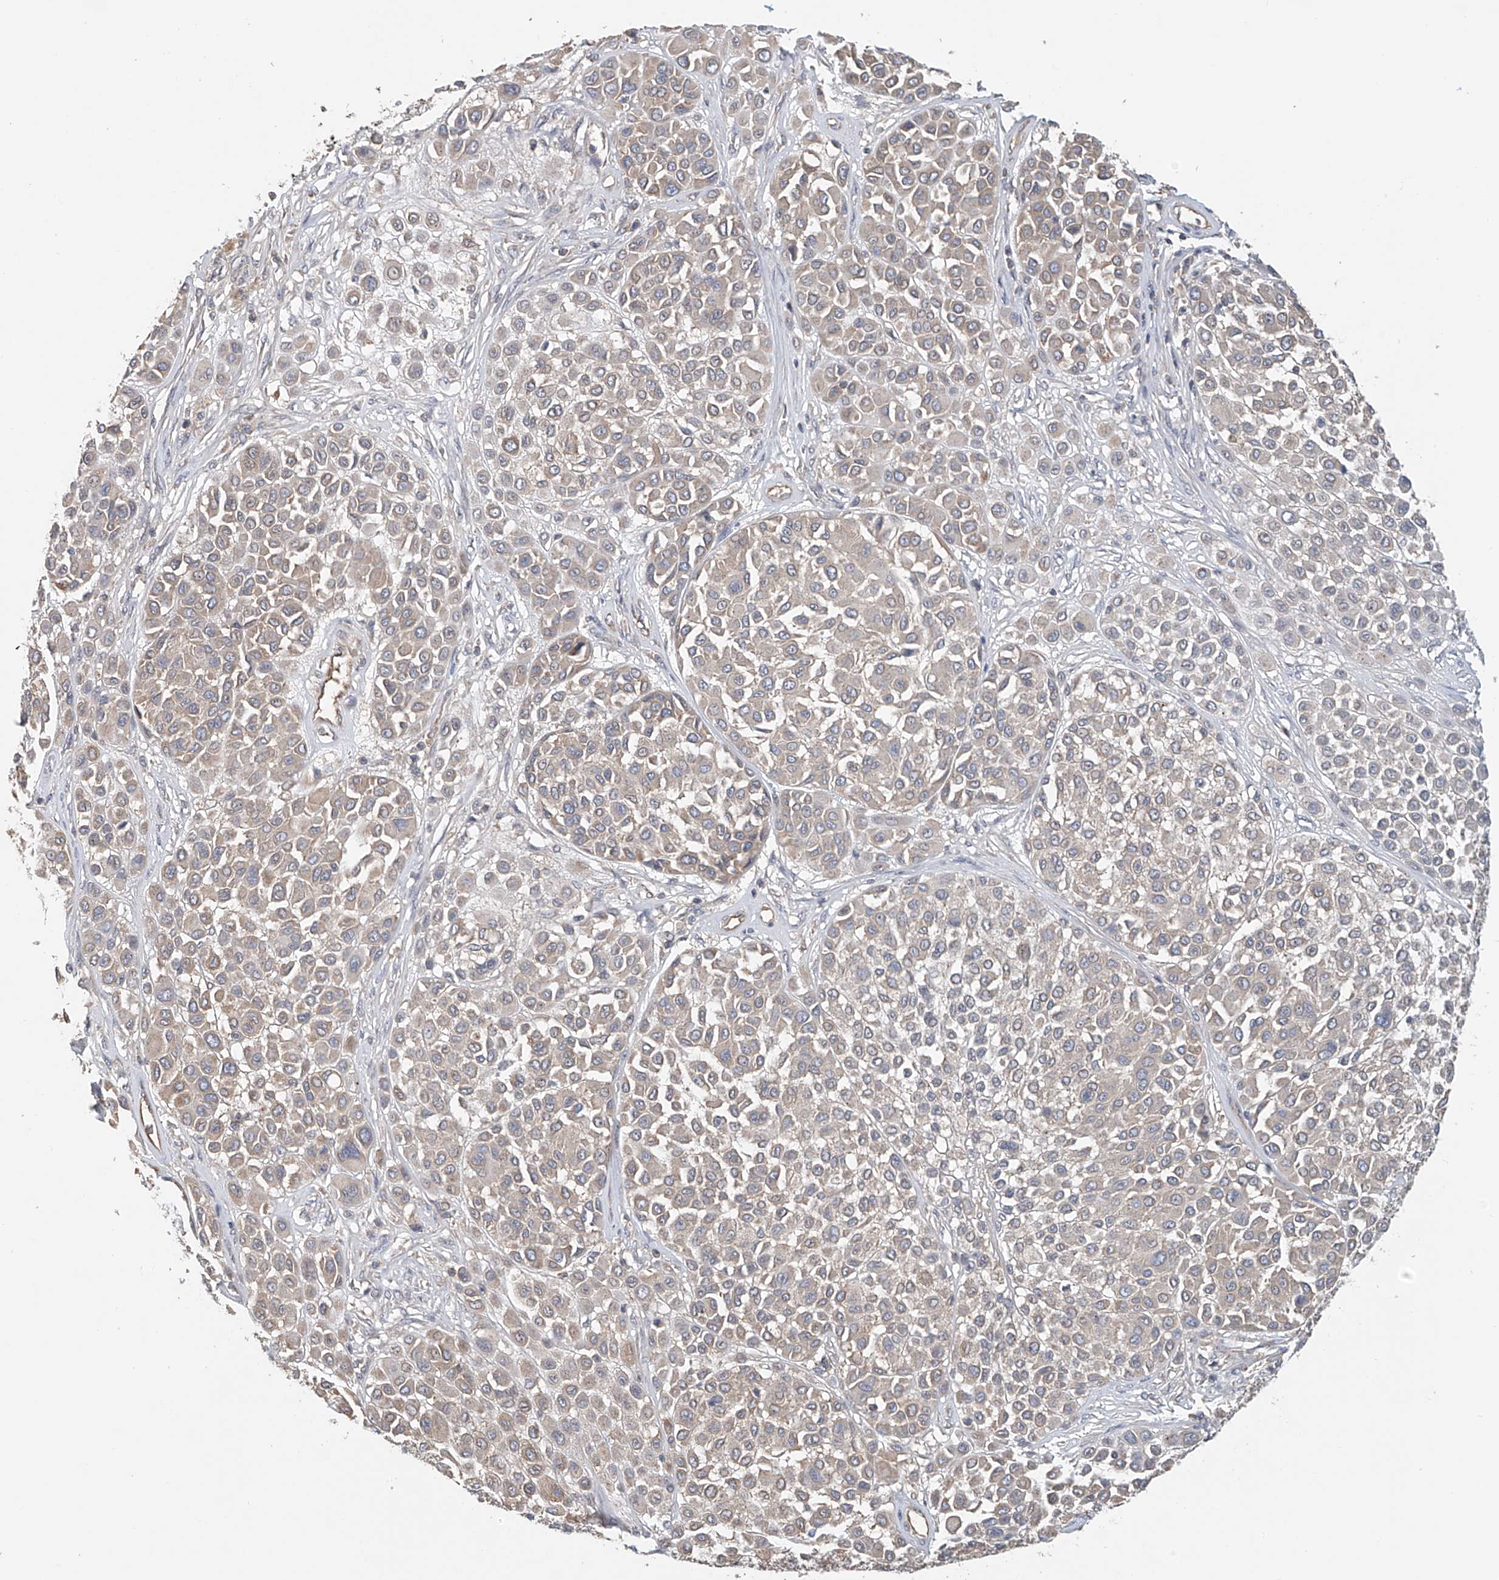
{"staining": {"intensity": "weak", "quantity": "25%-75%", "location": "cytoplasmic/membranous"}, "tissue": "melanoma", "cell_type": "Tumor cells", "image_type": "cancer", "snomed": [{"axis": "morphology", "description": "Malignant melanoma, Metastatic site"}, {"axis": "topography", "description": "Soft tissue"}], "caption": "Immunohistochemical staining of human melanoma reveals weak cytoplasmic/membranous protein expression in approximately 25%-75% of tumor cells.", "gene": "FRYL", "patient": {"sex": "male", "age": 41}}